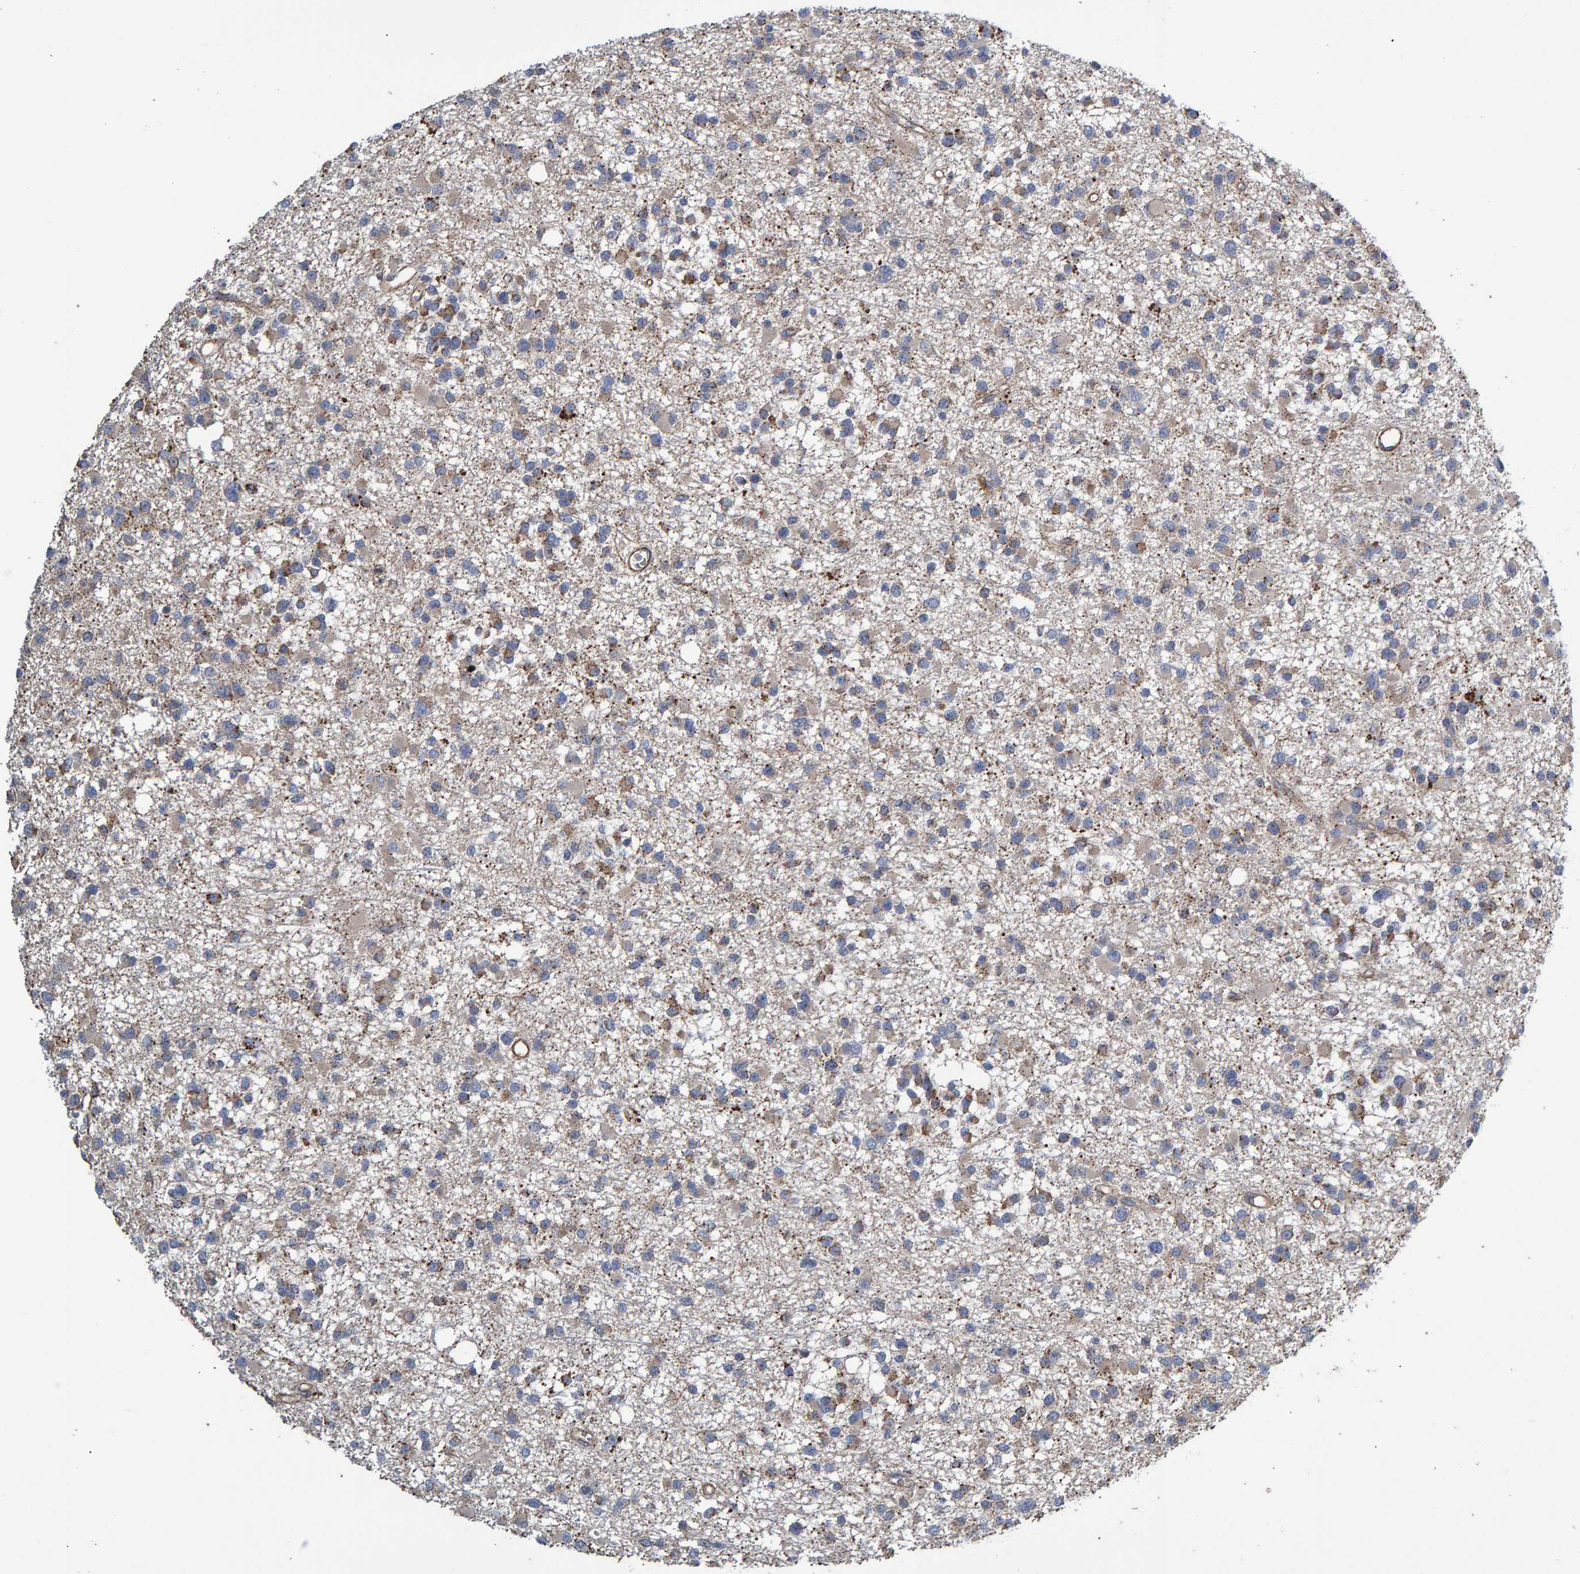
{"staining": {"intensity": "weak", "quantity": "<25%", "location": "cytoplasmic/membranous"}, "tissue": "glioma", "cell_type": "Tumor cells", "image_type": "cancer", "snomed": [{"axis": "morphology", "description": "Glioma, malignant, Low grade"}, {"axis": "topography", "description": "Brain"}], "caption": "Immunohistochemical staining of human malignant glioma (low-grade) exhibits no significant positivity in tumor cells.", "gene": "SLIT2", "patient": {"sex": "female", "age": 22}}